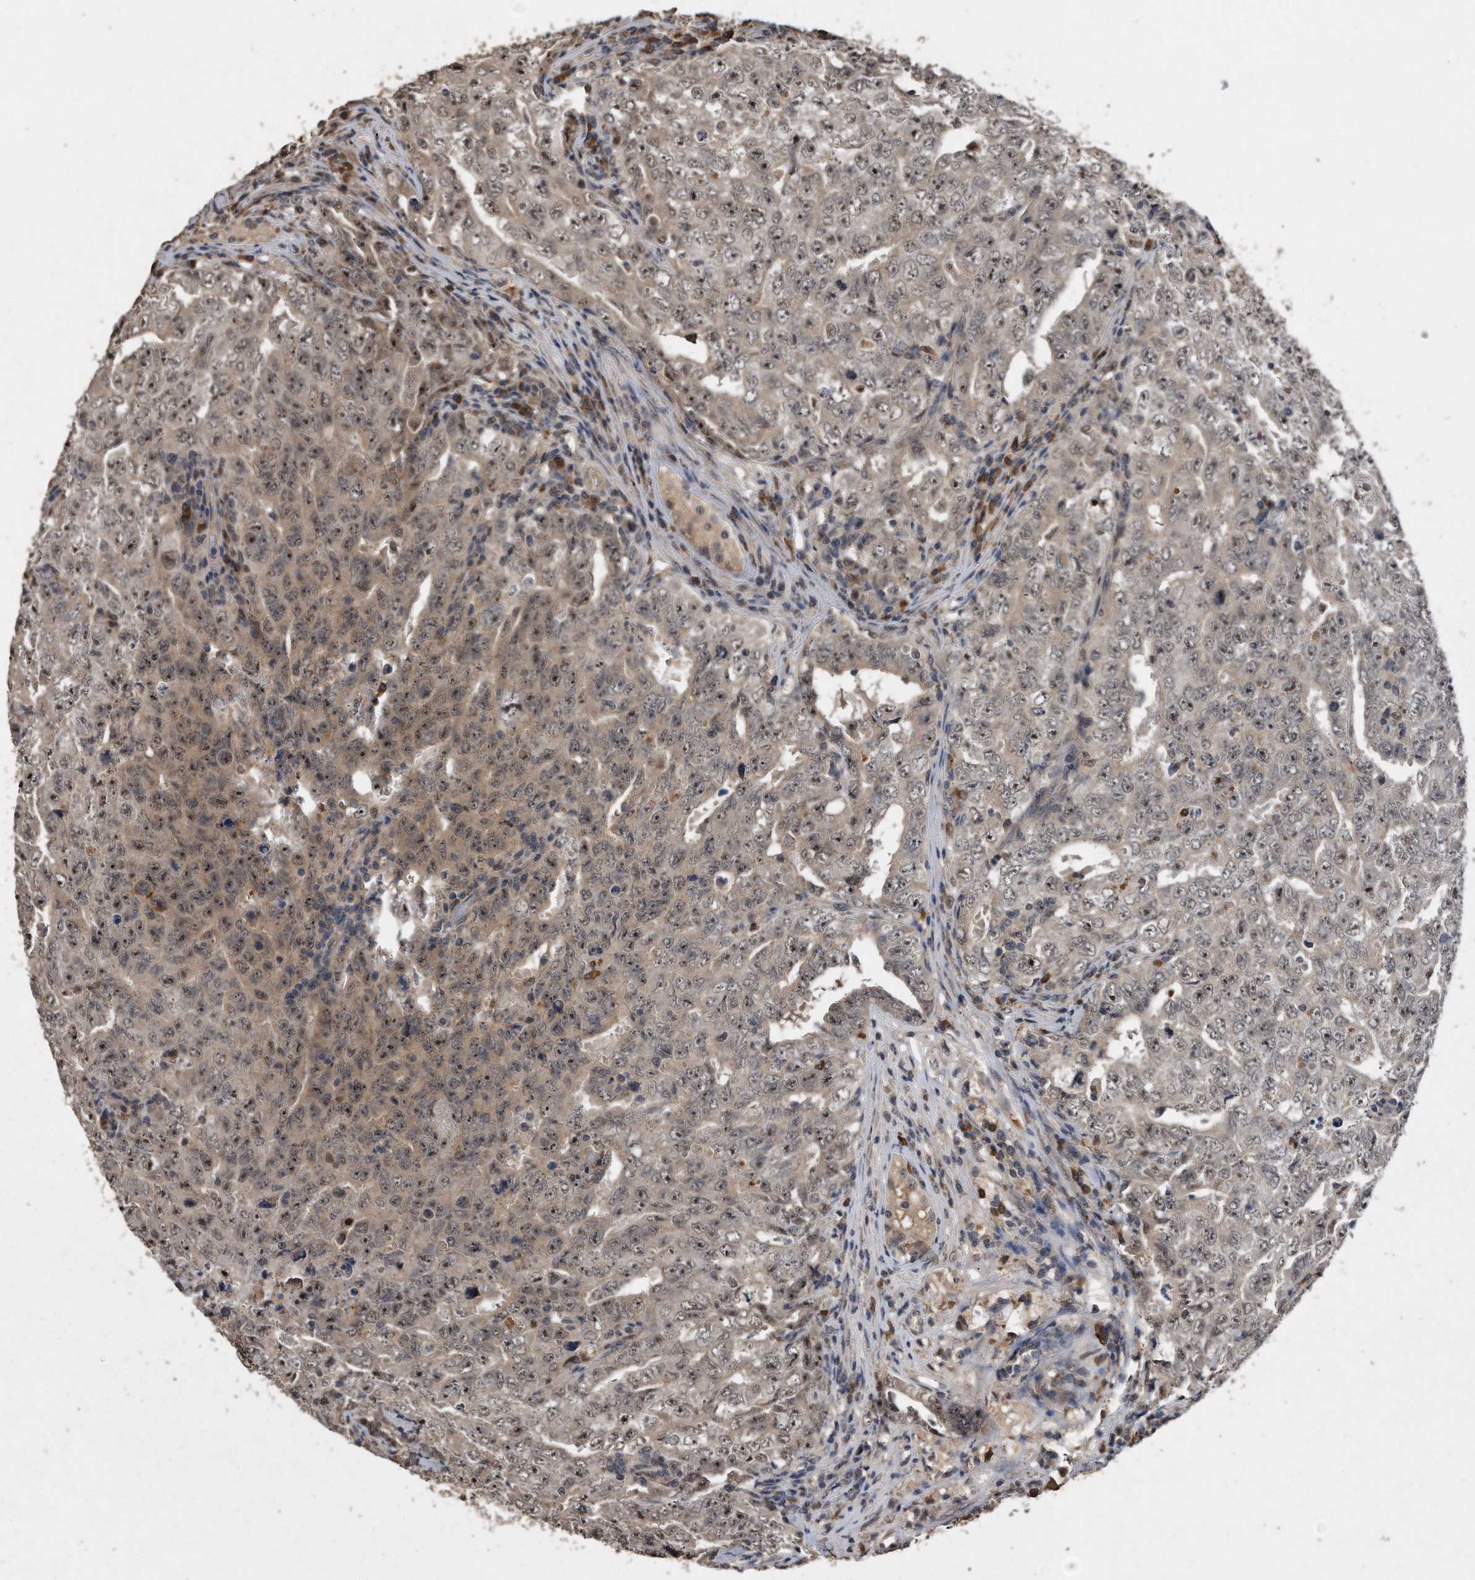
{"staining": {"intensity": "moderate", "quantity": "25%-75%", "location": "nuclear"}, "tissue": "testis cancer", "cell_type": "Tumor cells", "image_type": "cancer", "snomed": [{"axis": "morphology", "description": "Carcinoma, Embryonal, NOS"}, {"axis": "topography", "description": "Testis"}], "caption": "IHC of human embryonal carcinoma (testis) shows medium levels of moderate nuclear staining in approximately 25%-75% of tumor cells.", "gene": "PELO", "patient": {"sex": "male", "age": 26}}